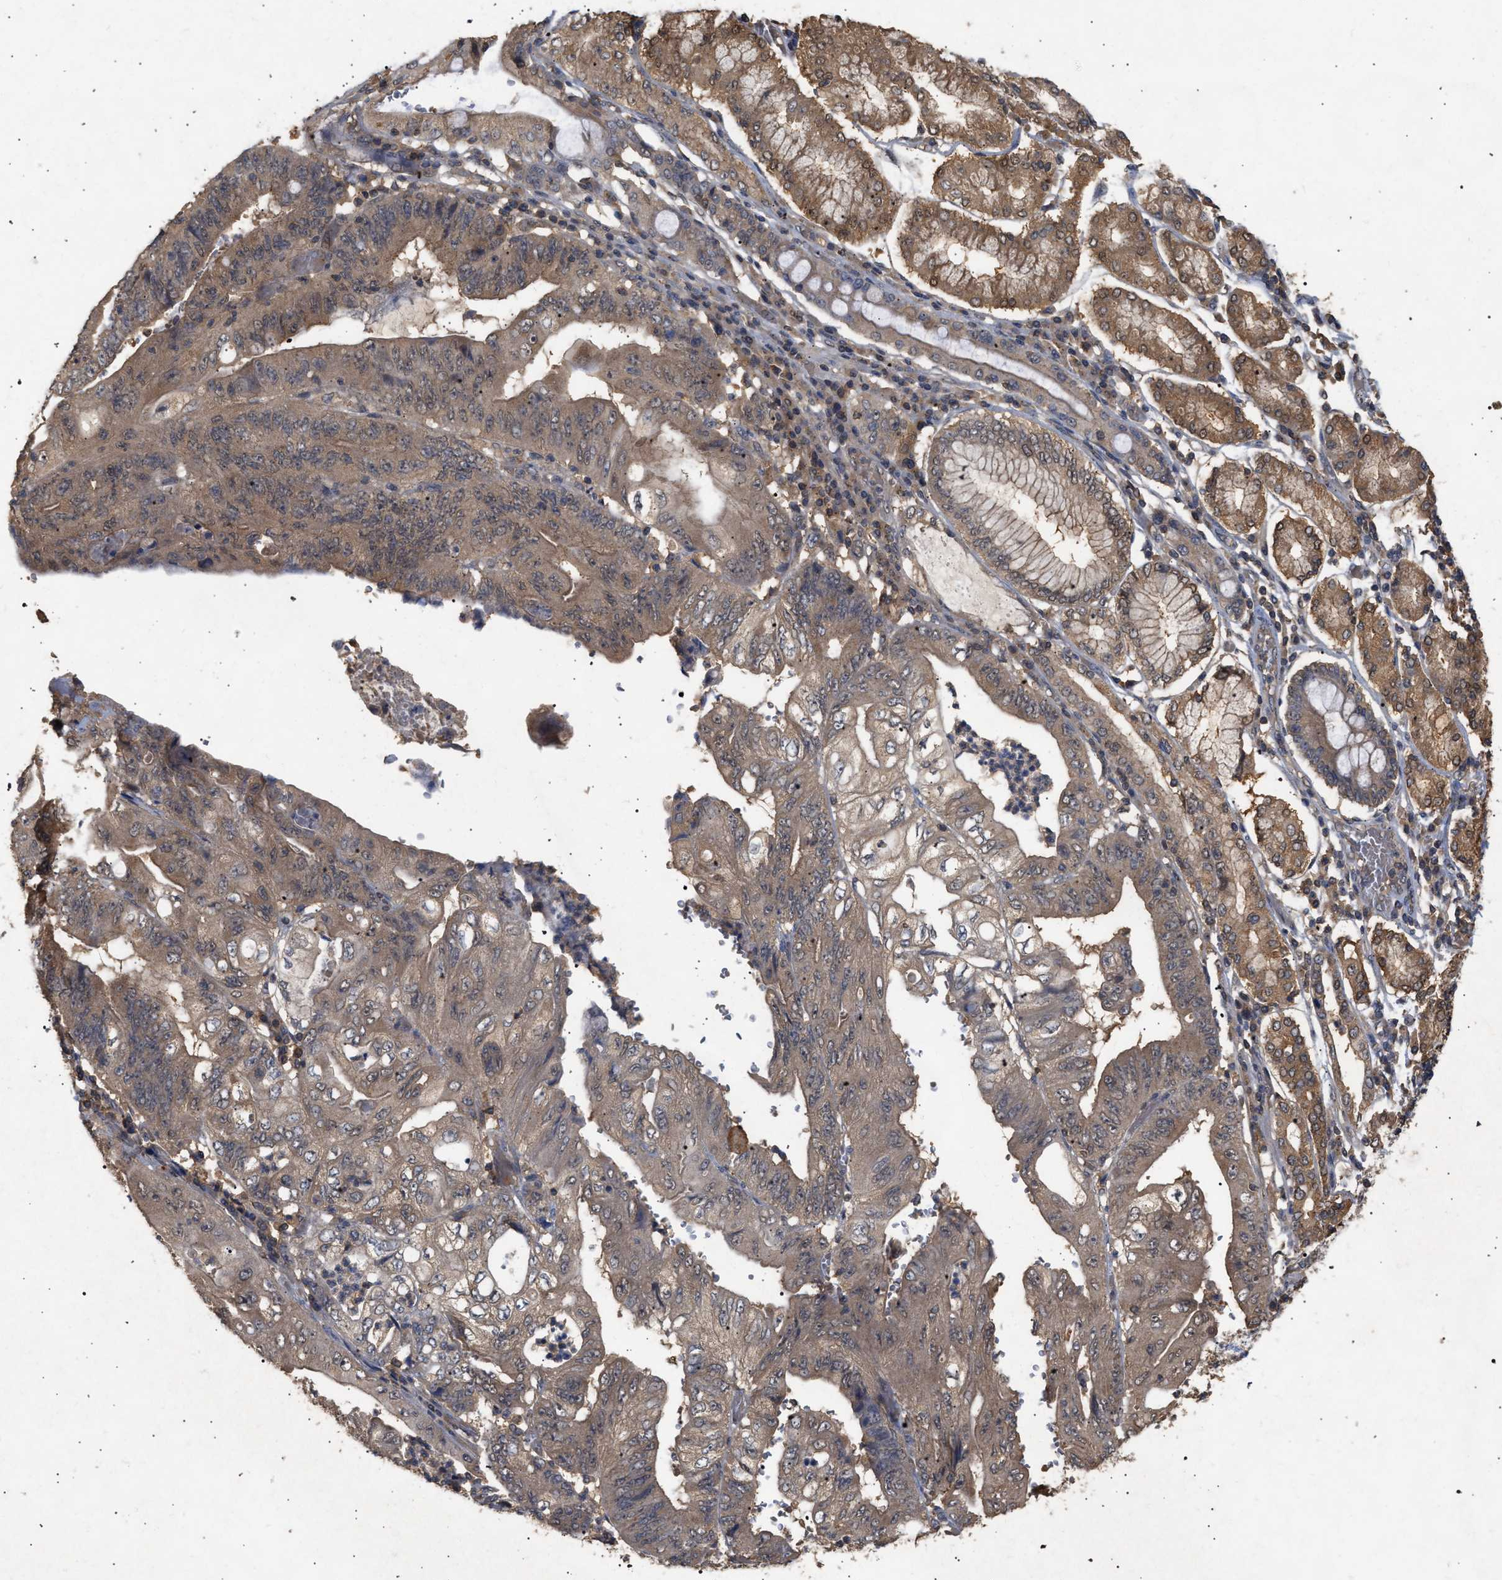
{"staining": {"intensity": "weak", "quantity": ">75%", "location": "cytoplasmic/membranous"}, "tissue": "stomach cancer", "cell_type": "Tumor cells", "image_type": "cancer", "snomed": [{"axis": "morphology", "description": "Adenocarcinoma, NOS"}, {"axis": "topography", "description": "Stomach"}], "caption": "Stomach cancer stained for a protein (brown) demonstrates weak cytoplasmic/membranous positive staining in about >75% of tumor cells.", "gene": "FITM1", "patient": {"sex": "female", "age": 73}}